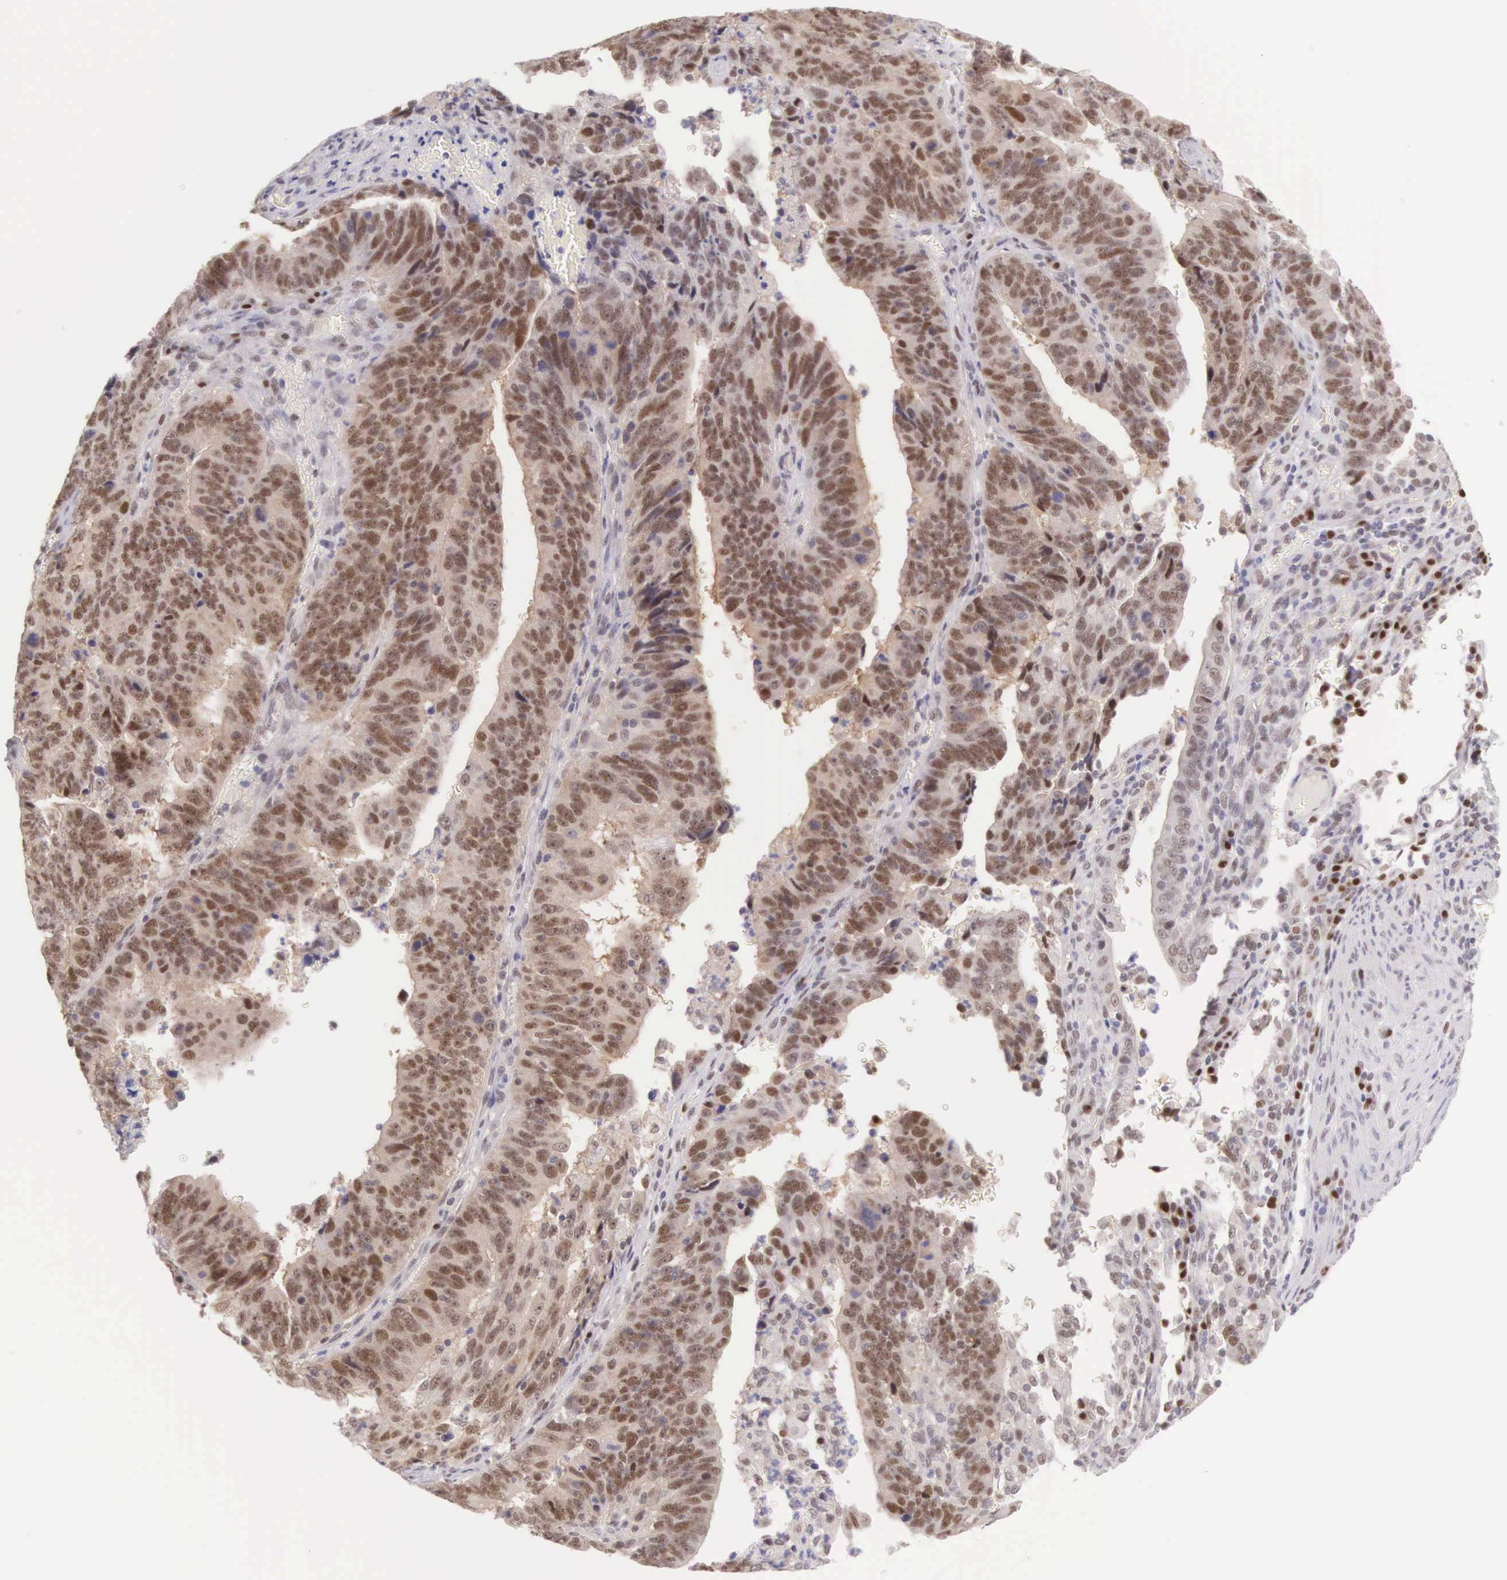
{"staining": {"intensity": "moderate", "quantity": ">75%", "location": "nuclear"}, "tissue": "stomach cancer", "cell_type": "Tumor cells", "image_type": "cancer", "snomed": [{"axis": "morphology", "description": "Adenocarcinoma, NOS"}, {"axis": "topography", "description": "Stomach, upper"}], "caption": "Tumor cells demonstrate moderate nuclear positivity in about >75% of cells in adenocarcinoma (stomach). (IHC, brightfield microscopy, high magnification).", "gene": "CCDC117", "patient": {"sex": "female", "age": 50}}